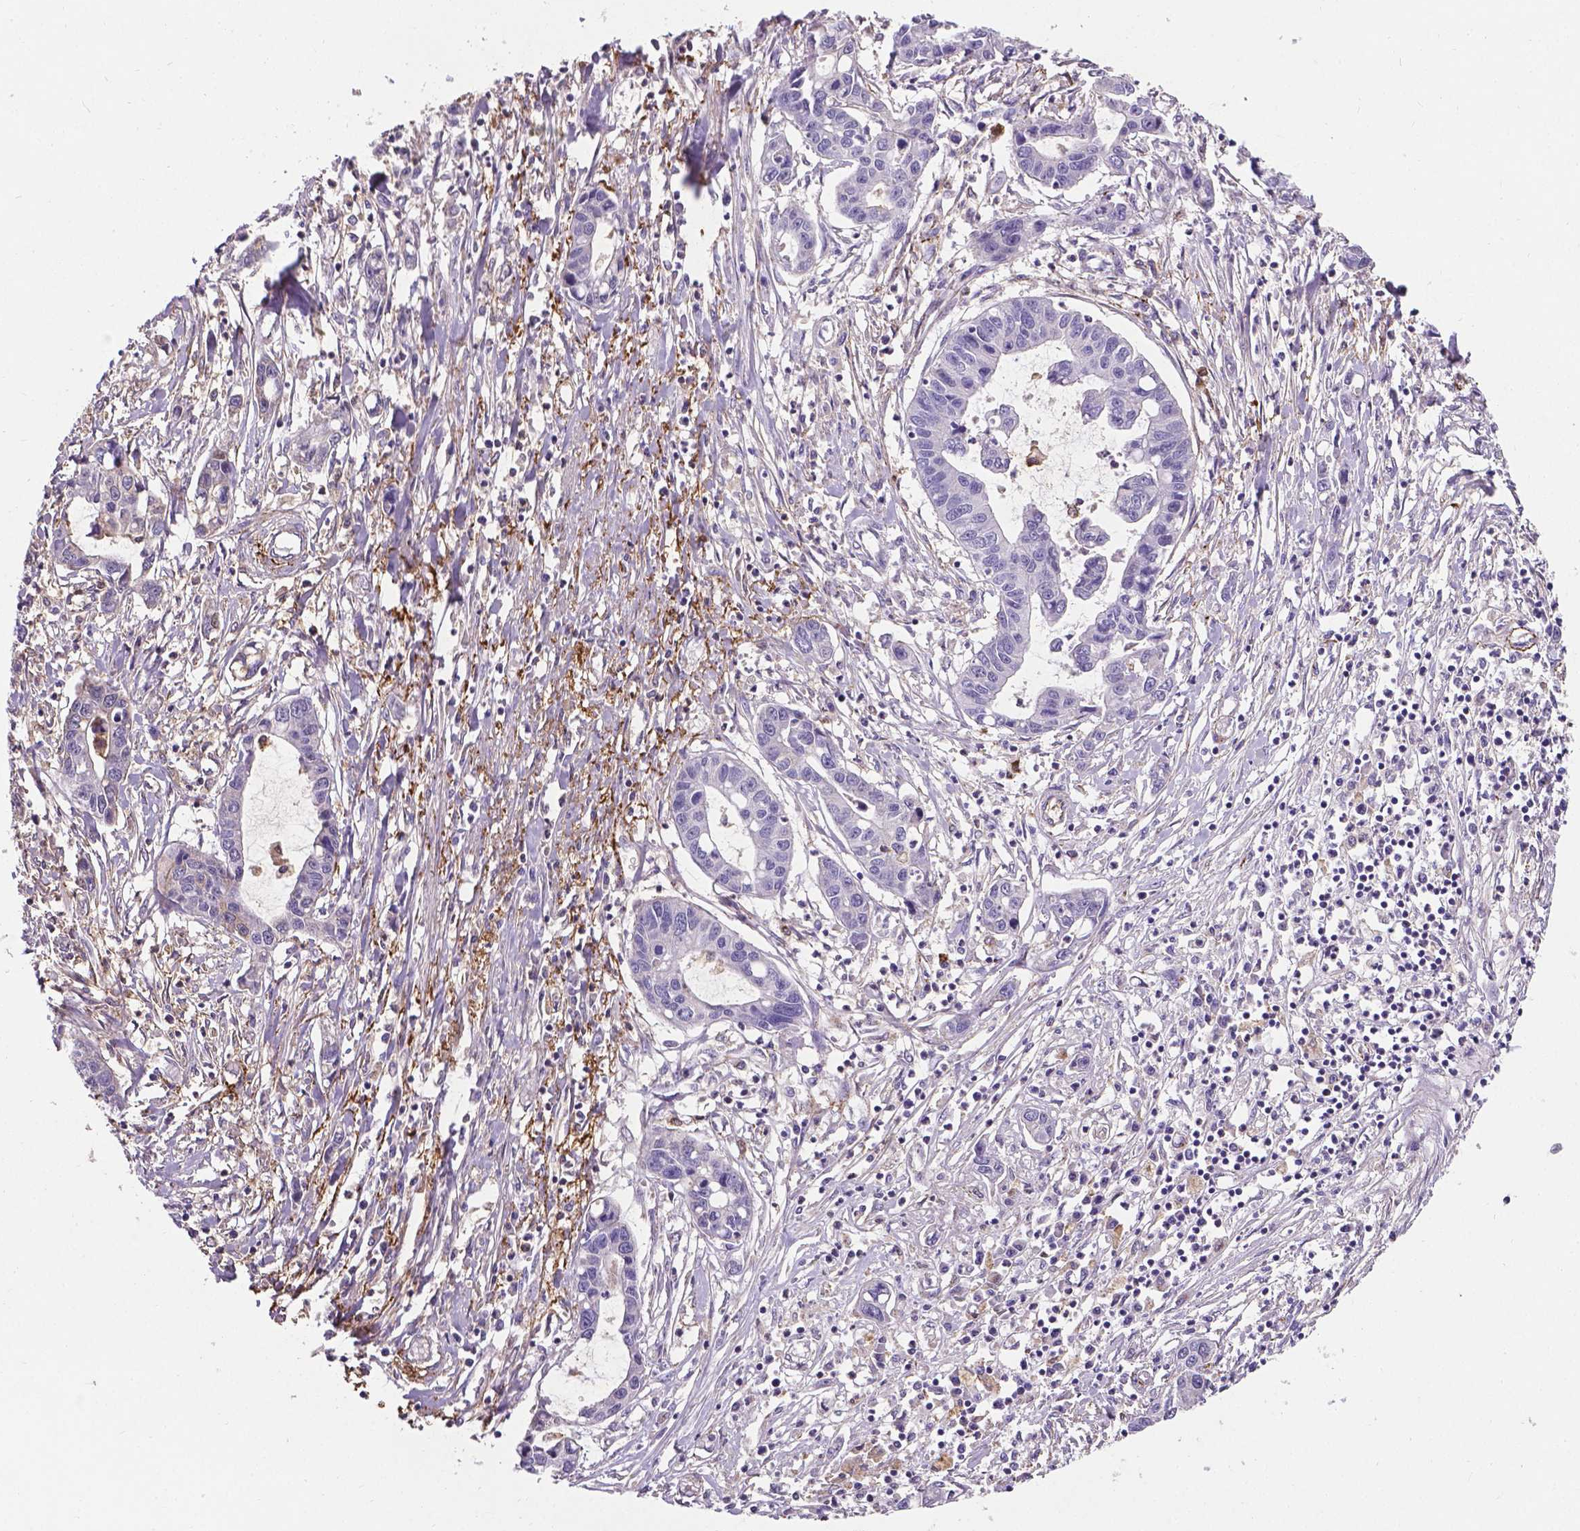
{"staining": {"intensity": "negative", "quantity": "none", "location": "none"}, "tissue": "liver cancer", "cell_type": "Tumor cells", "image_type": "cancer", "snomed": [{"axis": "morphology", "description": "Cholangiocarcinoma"}, {"axis": "topography", "description": "Liver"}], "caption": "Cholangiocarcinoma (liver) was stained to show a protein in brown. There is no significant positivity in tumor cells.", "gene": "APOE", "patient": {"sex": "male", "age": 58}}